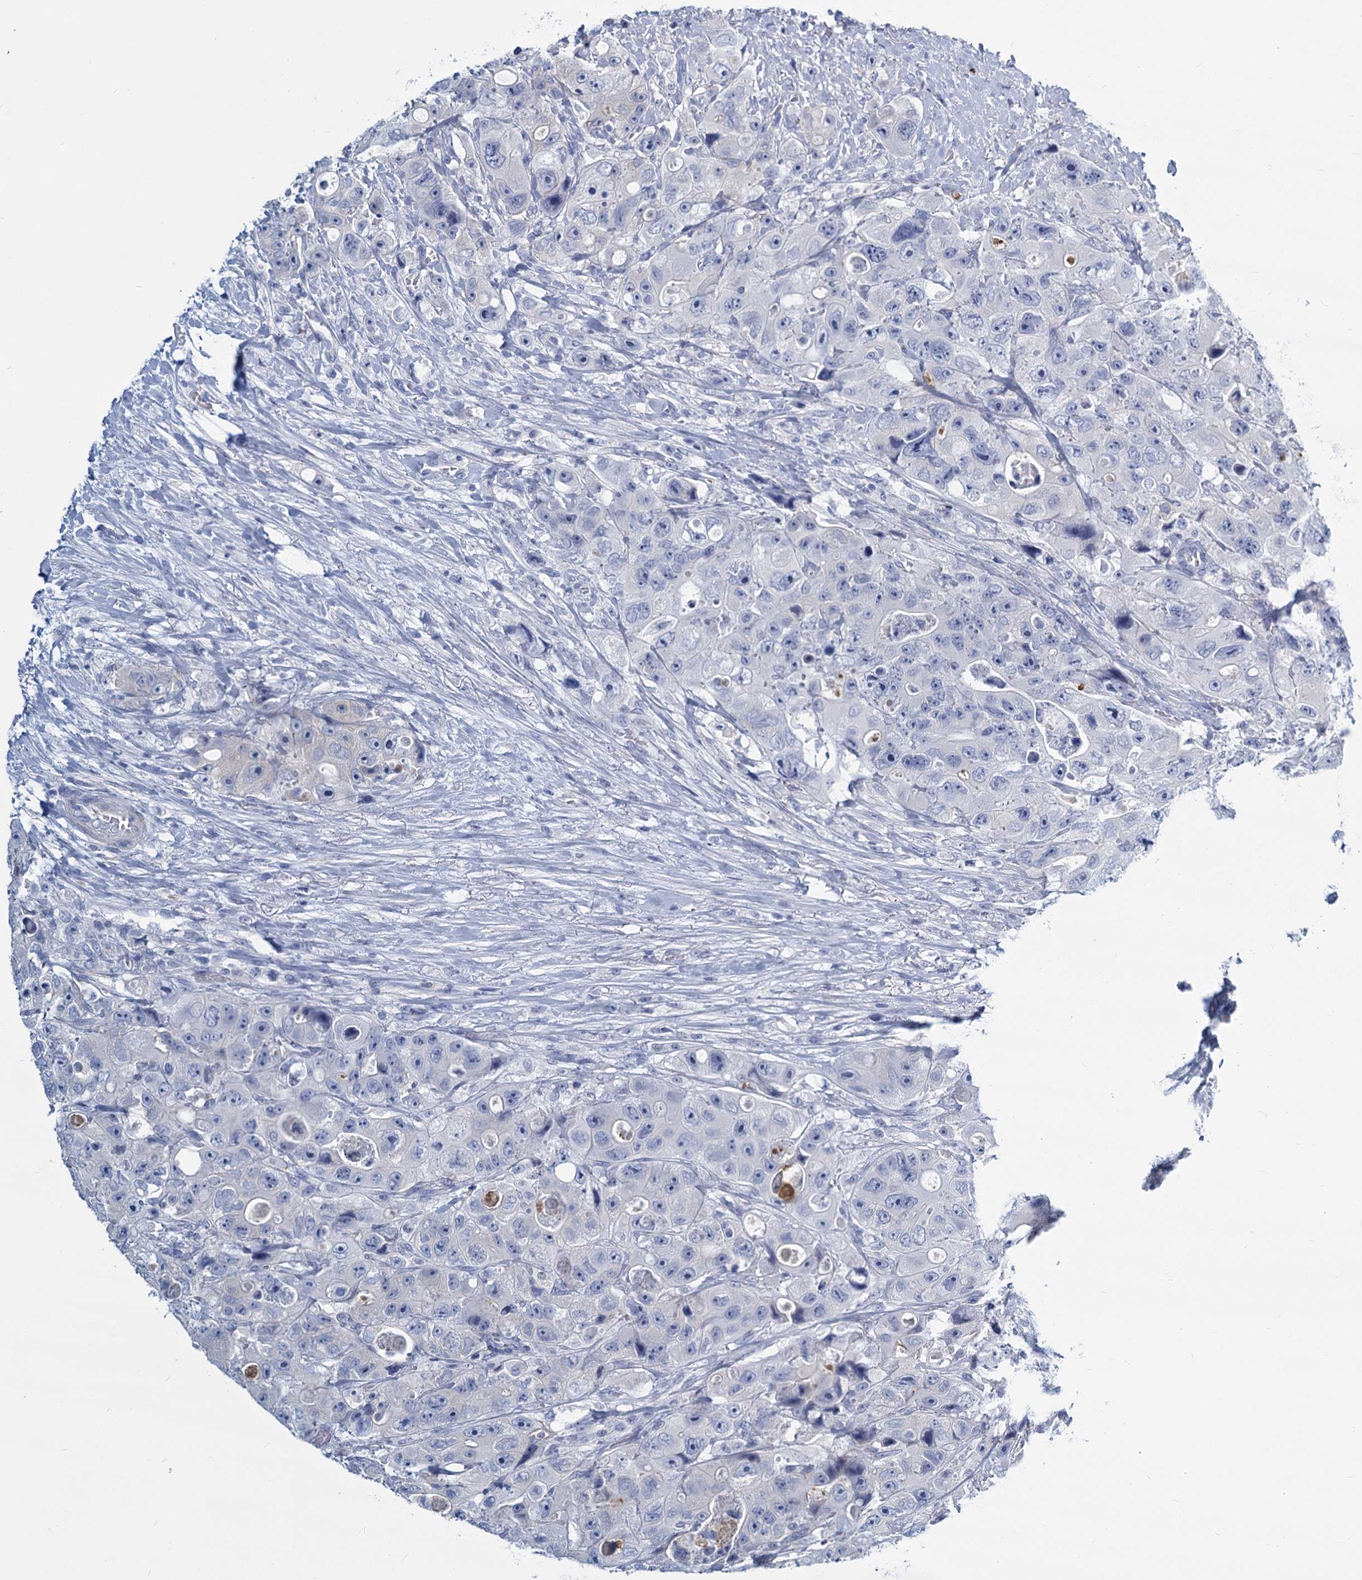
{"staining": {"intensity": "negative", "quantity": "none", "location": "none"}, "tissue": "colorectal cancer", "cell_type": "Tumor cells", "image_type": "cancer", "snomed": [{"axis": "morphology", "description": "Adenocarcinoma, NOS"}, {"axis": "topography", "description": "Colon"}], "caption": "DAB immunohistochemical staining of adenocarcinoma (colorectal) demonstrates no significant expression in tumor cells.", "gene": "GSTM3", "patient": {"sex": "female", "age": 46}}